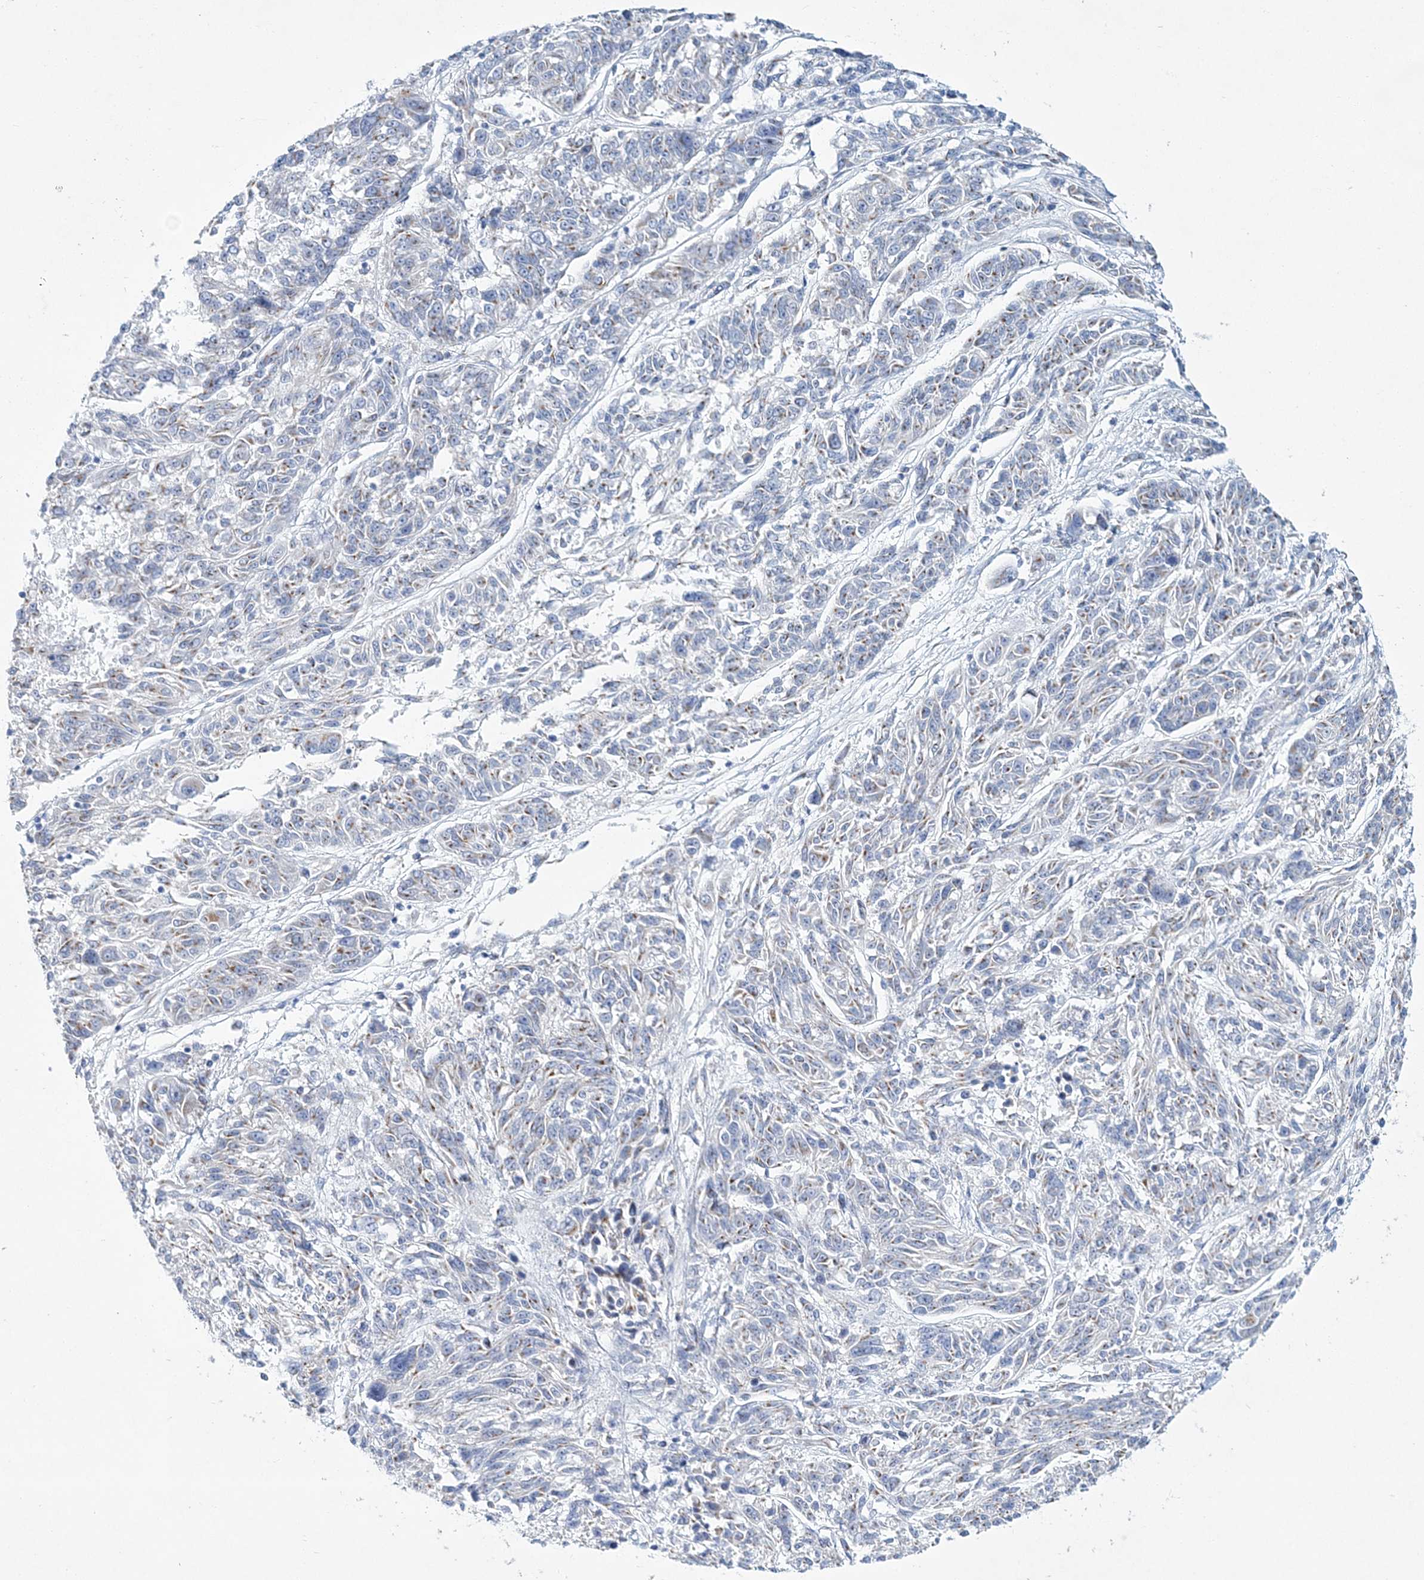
{"staining": {"intensity": "weak", "quantity": "25%-75%", "location": "cytoplasmic/membranous"}, "tissue": "melanoma", "cell_type": "Tumor cells", "image_type": "cancer", "snomed": [{"axis": "morphology", "description": "Malignant melanoma, NOS"}, {"axis": "topography", "description": "Skin"}], "caption": "A micrograph of human melanoma stained for a protein displays weak cytoplasmic/membranous brown staining in tumor cells. Nuclei are stained in blue.", "gene": "ADGRL1", "patient": {"sex": "male", "age": 53}}